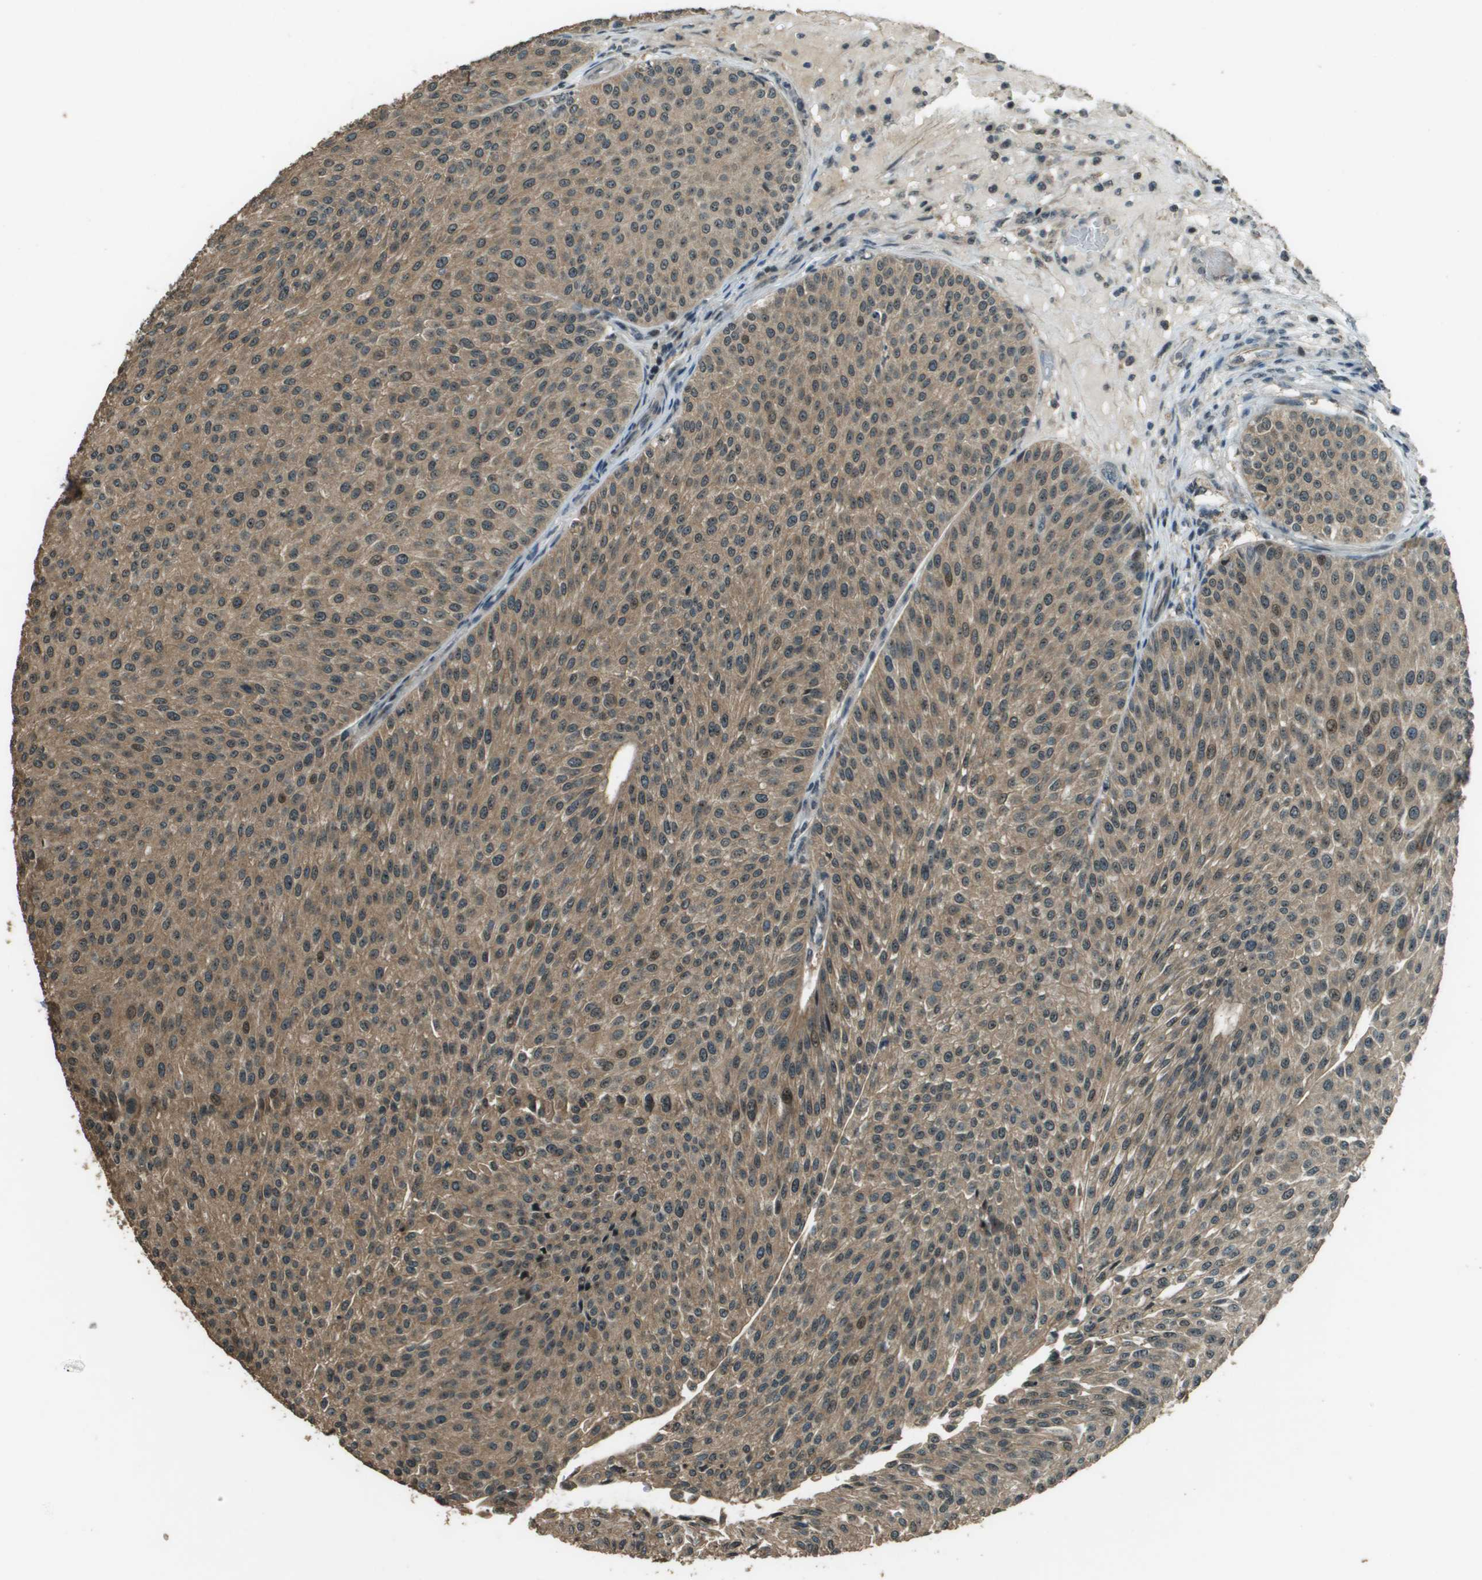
{"staining": {"intensity": "moderate", "quantity": ">75%", "location": "cytoplasmic/membranous"}, "tissue": "urothelial cancer", "cell_type": "Tumor cells", "image_type": "cancer", "snomed": [{"axis": "morphology", "description": "Urothelial carcinoma, Low grade"}, {"axis": "topography", "description": "Smooth muscle"}, {"axis": "topography", "description": "Urinary bladder"}], "caption": "This micrograph displays immunohistochemistry staining of urothelial cancer, with medium moderate cytoplasmic/membranous expression in about >75% of tumor cells.", "gene": "SDC3", "patient": {"sex": "male", "age": 60}}